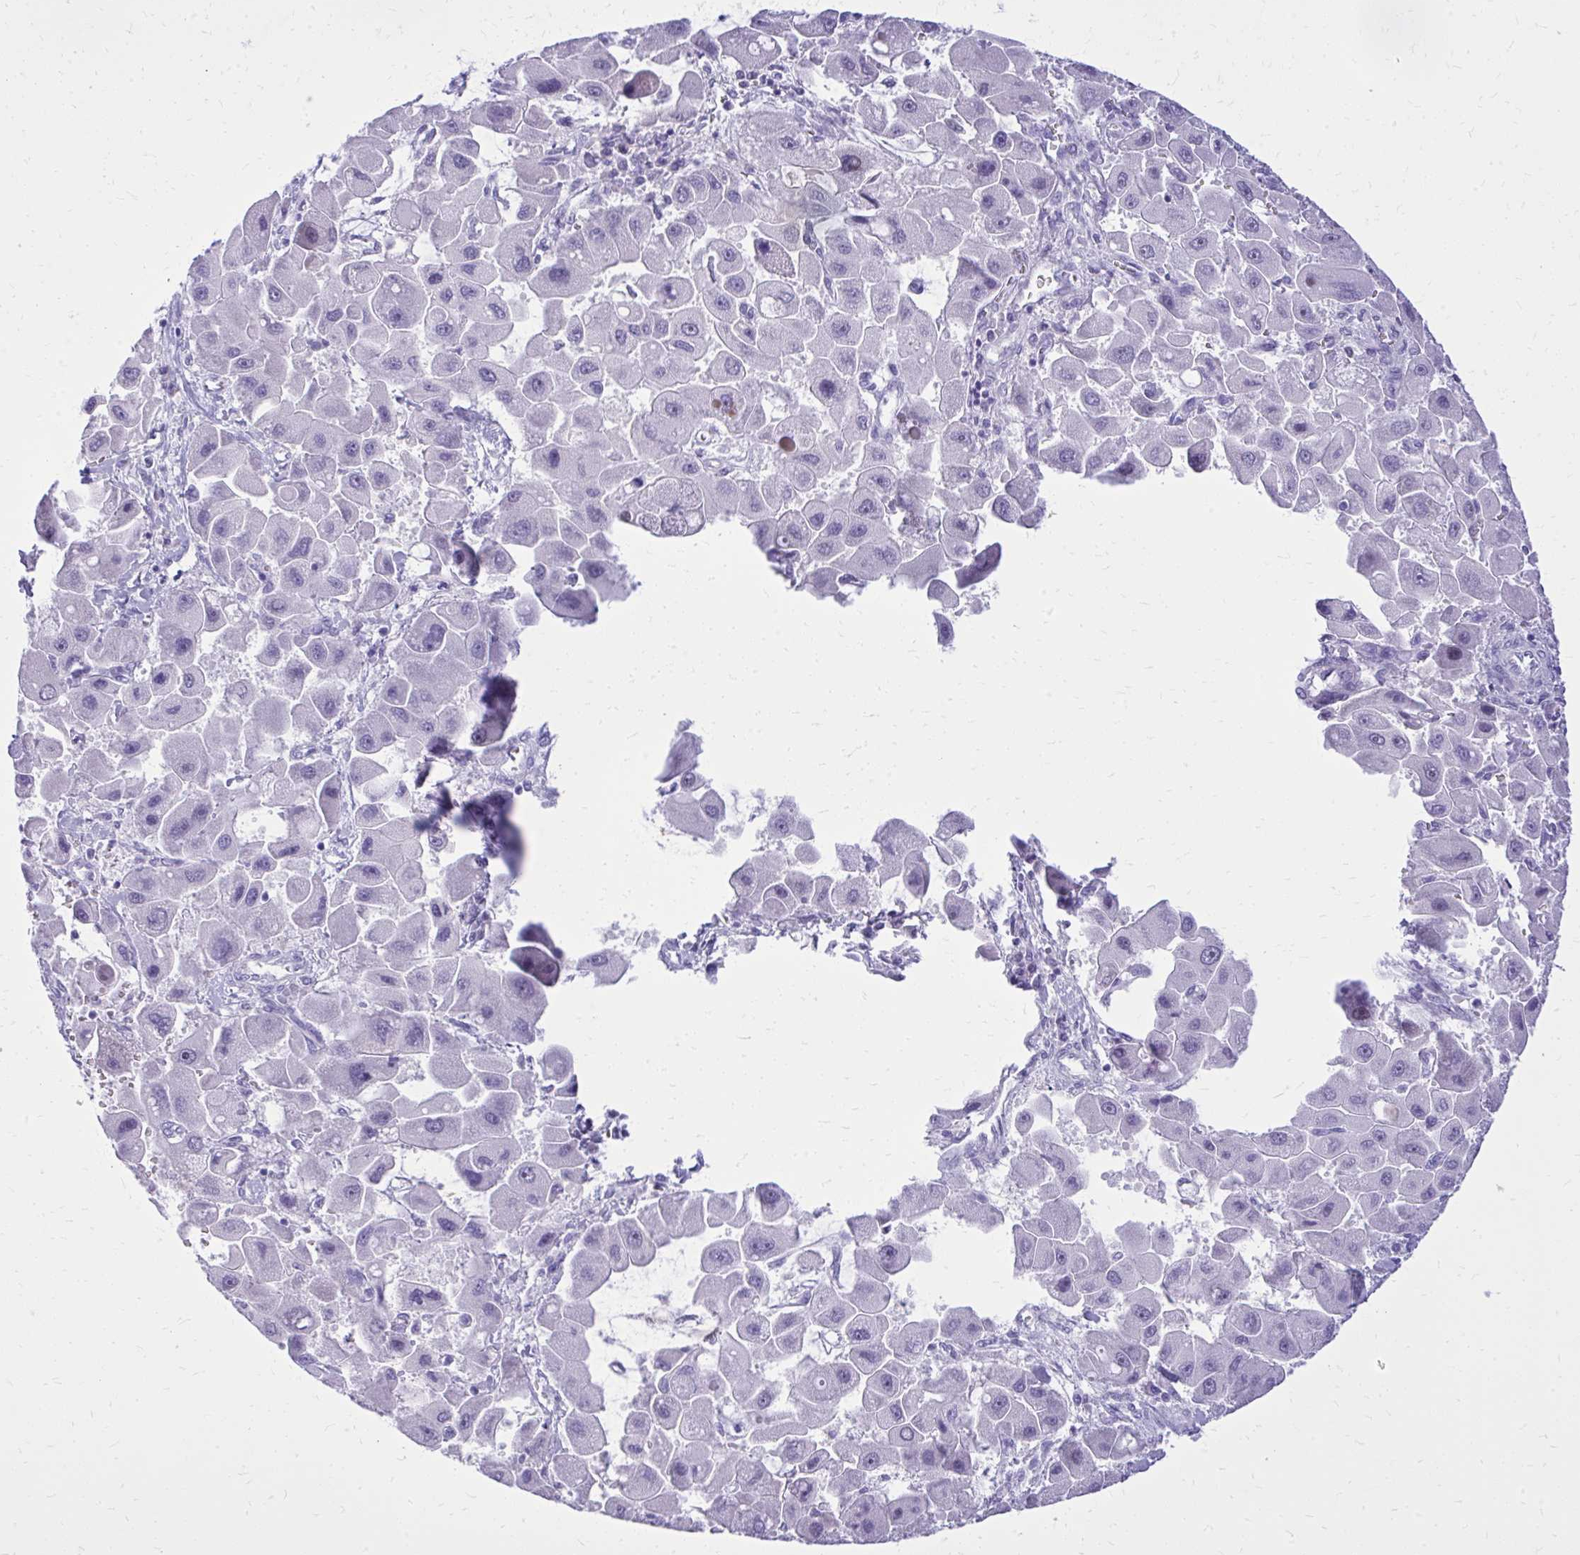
{"staining": {"intensity": "negative", "quantity": "none", "location": "none"}, "tissue": "liver cancer", "cell_type": "Tumor cells", "image_type": "cancer", "snomed": [{"axis": "morphology", "description": "Carcinoma, Hepatocellular, NOS"}, {"axis": "topography", "description": "Liver"}], "caption": "Human liver cancer (hepatocellular carcinoma) stained for a protein using IHC demonstrates no staining in tumor cells.", "gene": "BCL6B", "patient": {"sex": "male", "age": 24}}